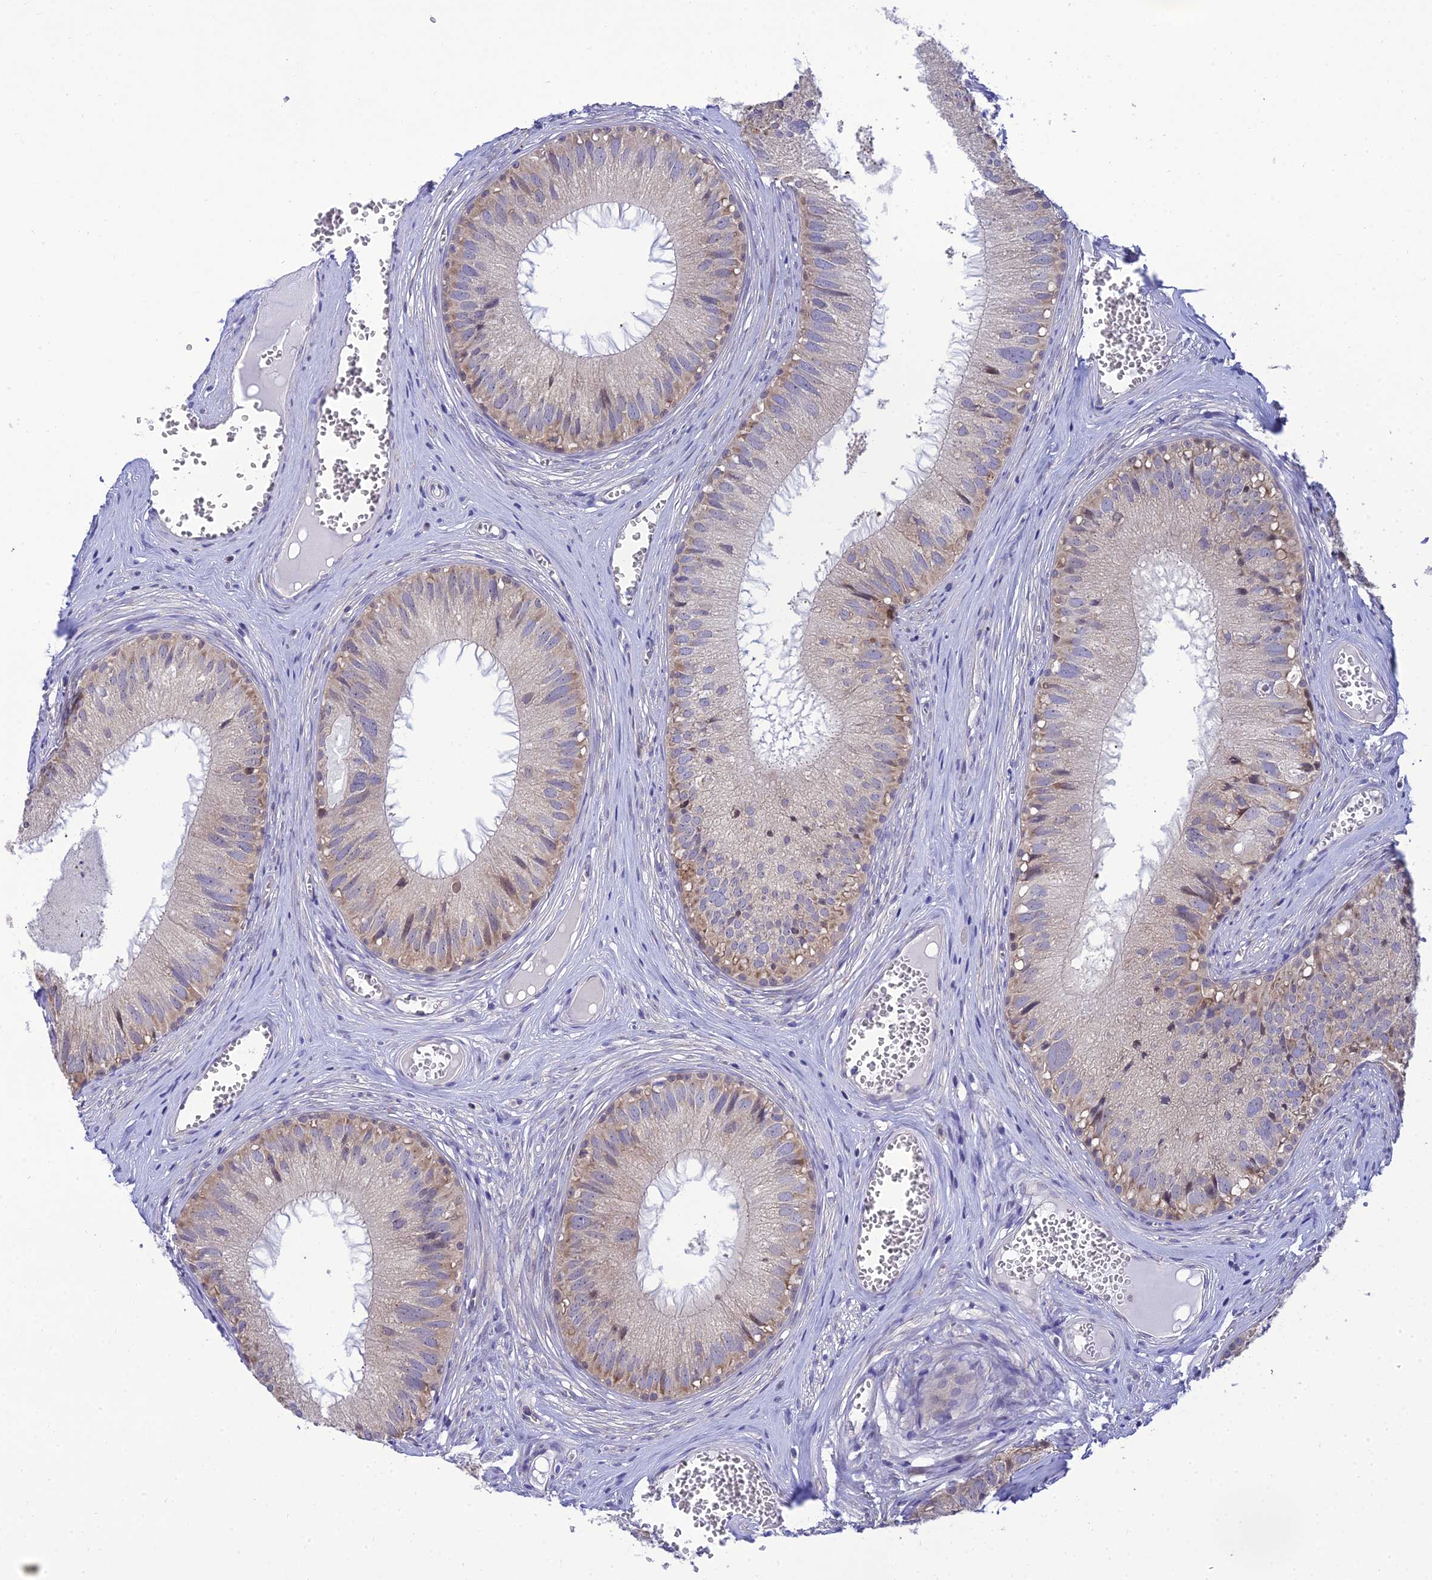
{"staining": {"intensity": "weak", "quantity": "<25%", "location": "cytoplasmic/membranous"}, "tissue": "epididymis", "cell_type": "Glandular cells", "image_type": "normal", "snomed": [{"axis": "morphology", "description": "Normal tissue, NOS"}, {"axis": "topography", "description": "Epididymis"}], "caption": "Immunohistochemistry (IHC) micrograph of unremarkable human epididymis stained for a protein (brown), which shows no expression in glandular cells. (DAB immunohistochemistry visualized using brightfield microscopy, high magnification).", "gene": "CLCN7", "patient": {"sex": "male", "age": 36}}